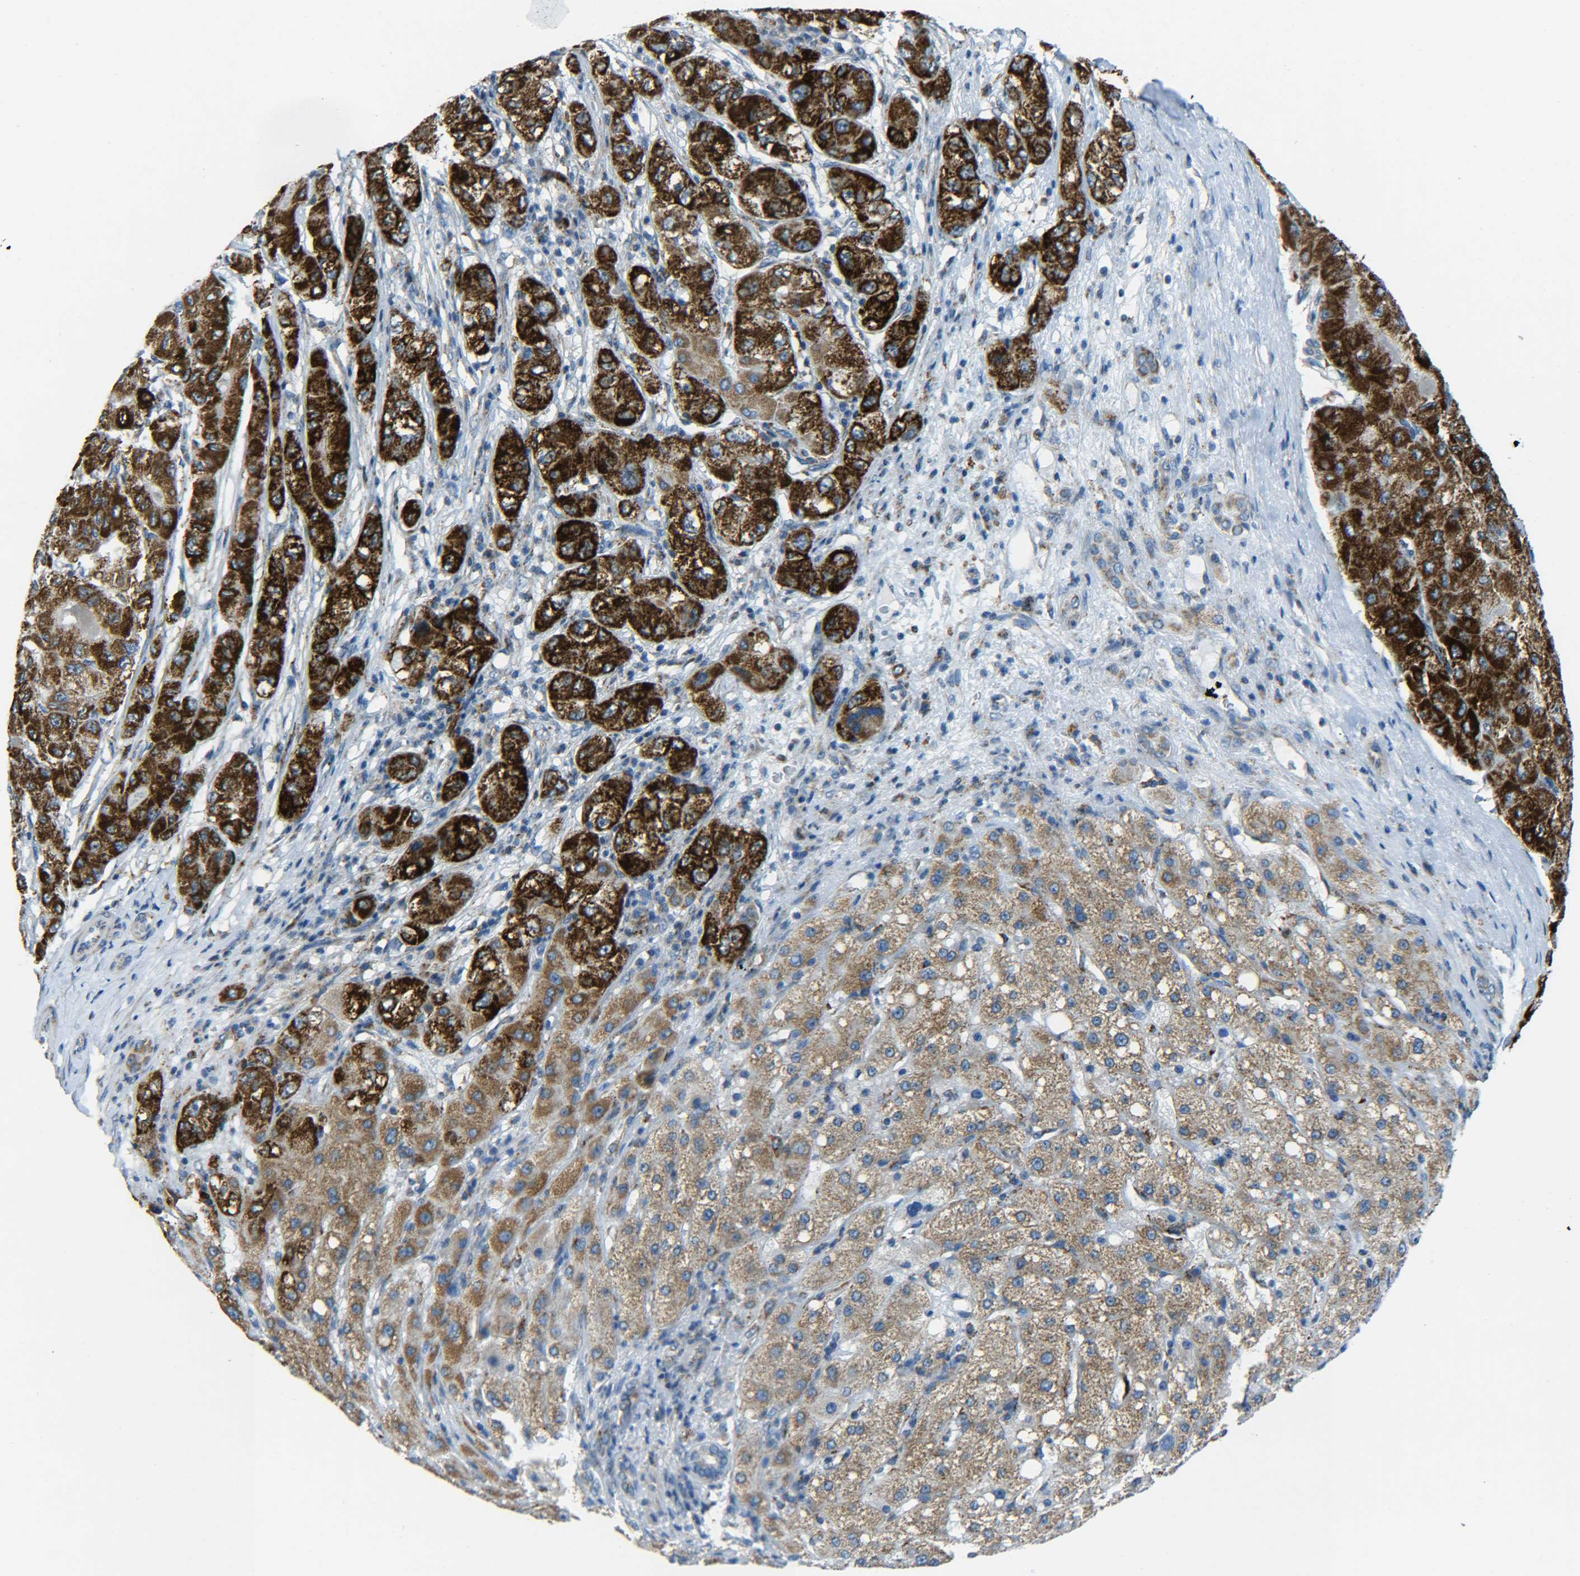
{"staining": {"intensity": "strong", "quantity": ">75%", "location": "cytoplasmic/membranous"}, "tissue": "liver cancer", "cell_type": "Tumor cells", "image_type": "cancer", "snomed": [{"axis": "morphology", "description": "Carcinoma, Hepatocellular, NOS"}, {"axis": "topography", "description": "Liver"}], "caption": "Liver hepatocellular carcinoma stained for a protein (brown) exhibits strong cytoplasmic/membranous positive staining in approximately >75% of tumor cells.", "gene": "CYB5R1", "patient": {"sex": "male", "age": 80}}